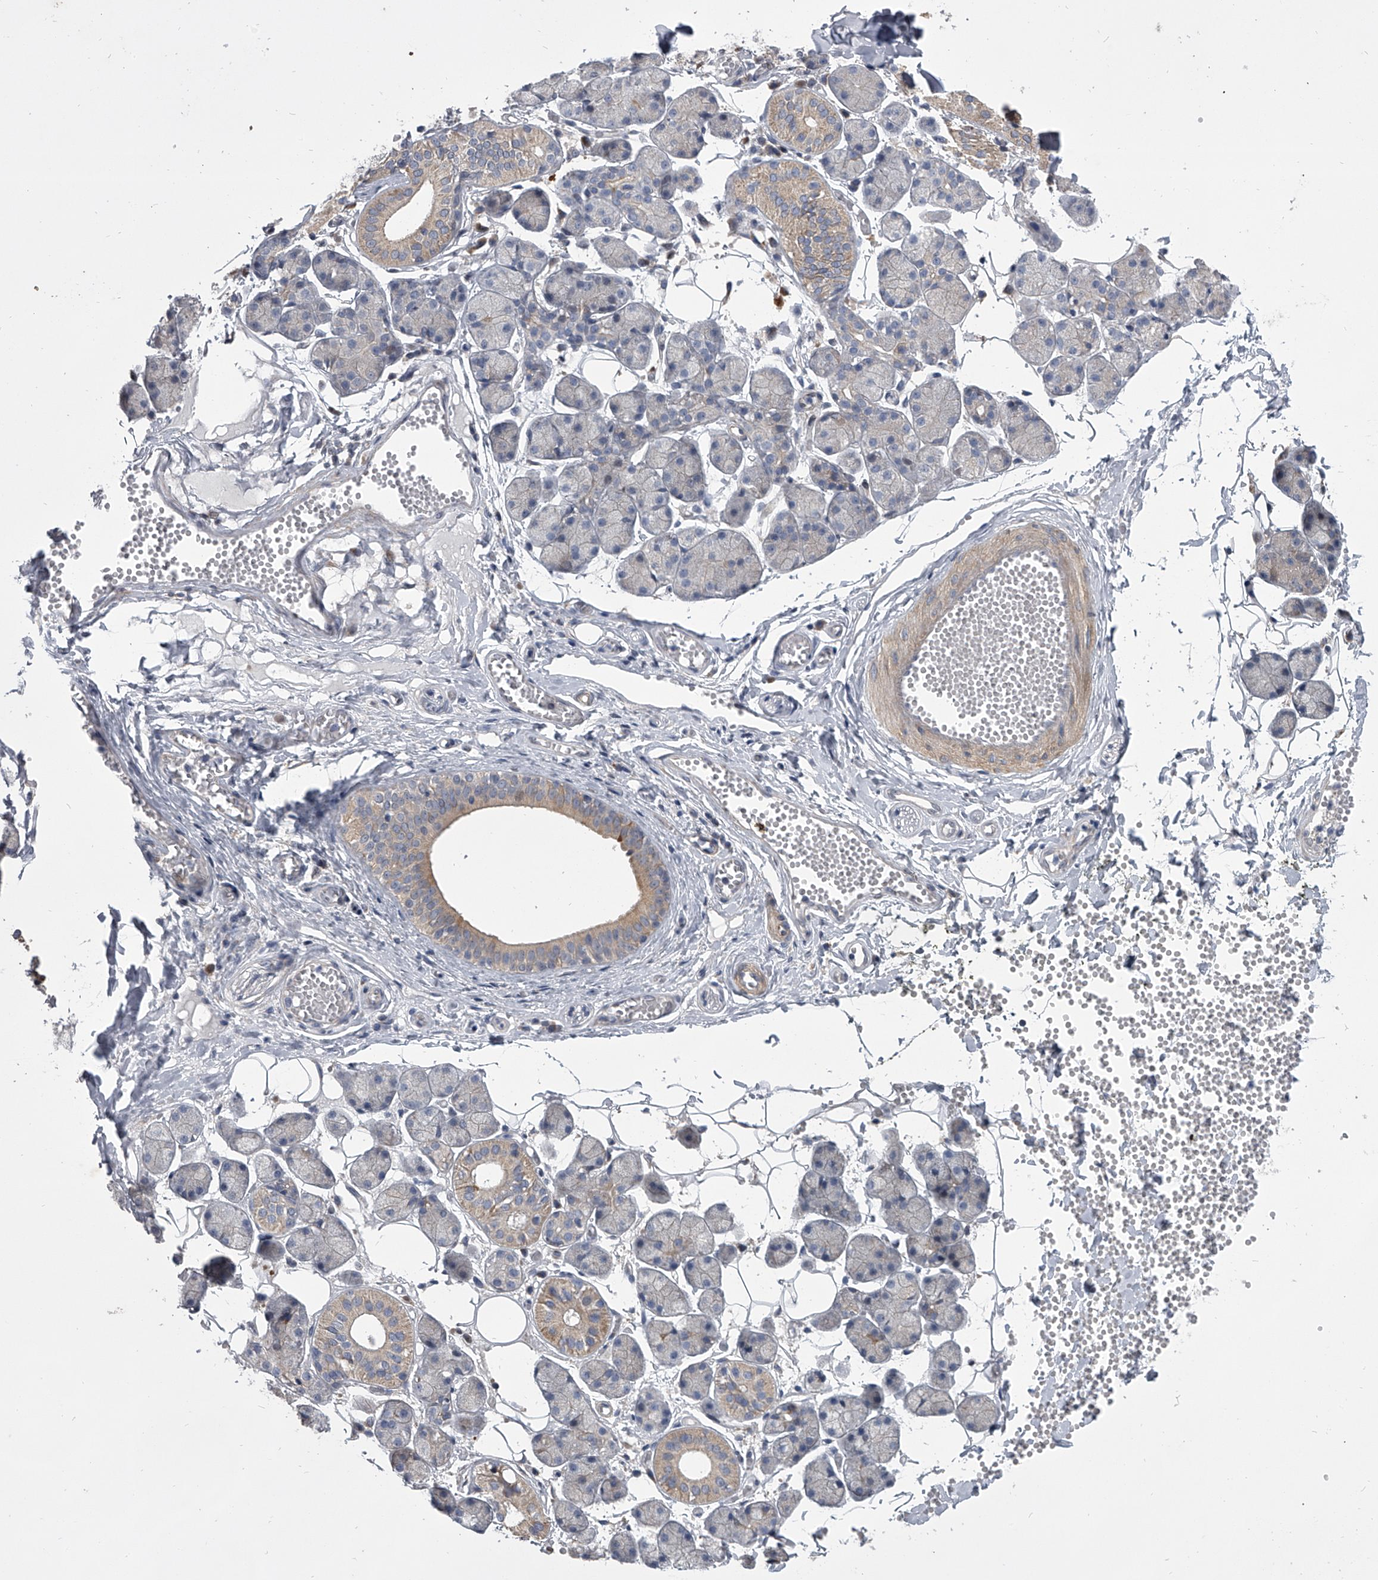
{"staining": {"intensity": "moderate", "quantity": "<25%", "location": "cytoplasmic/membranous"}, "tissue": "salivary gland", "cell_type": "Glandular cells", "image_type": "normal", "snomed": [{"axis": "morphology", "description": "Normal tissue, NOS"}, {"axis": "topography", "description": "Salivary gland"}], "caption": "The micrograph shows immunohistochemical staining of benign salivary gland. There is moderate cytoplasmic/membranous expression is present in about <25% of glandular cells.", "gene": "HEATR6", "patient": {"sex": "female", "age": 33}}